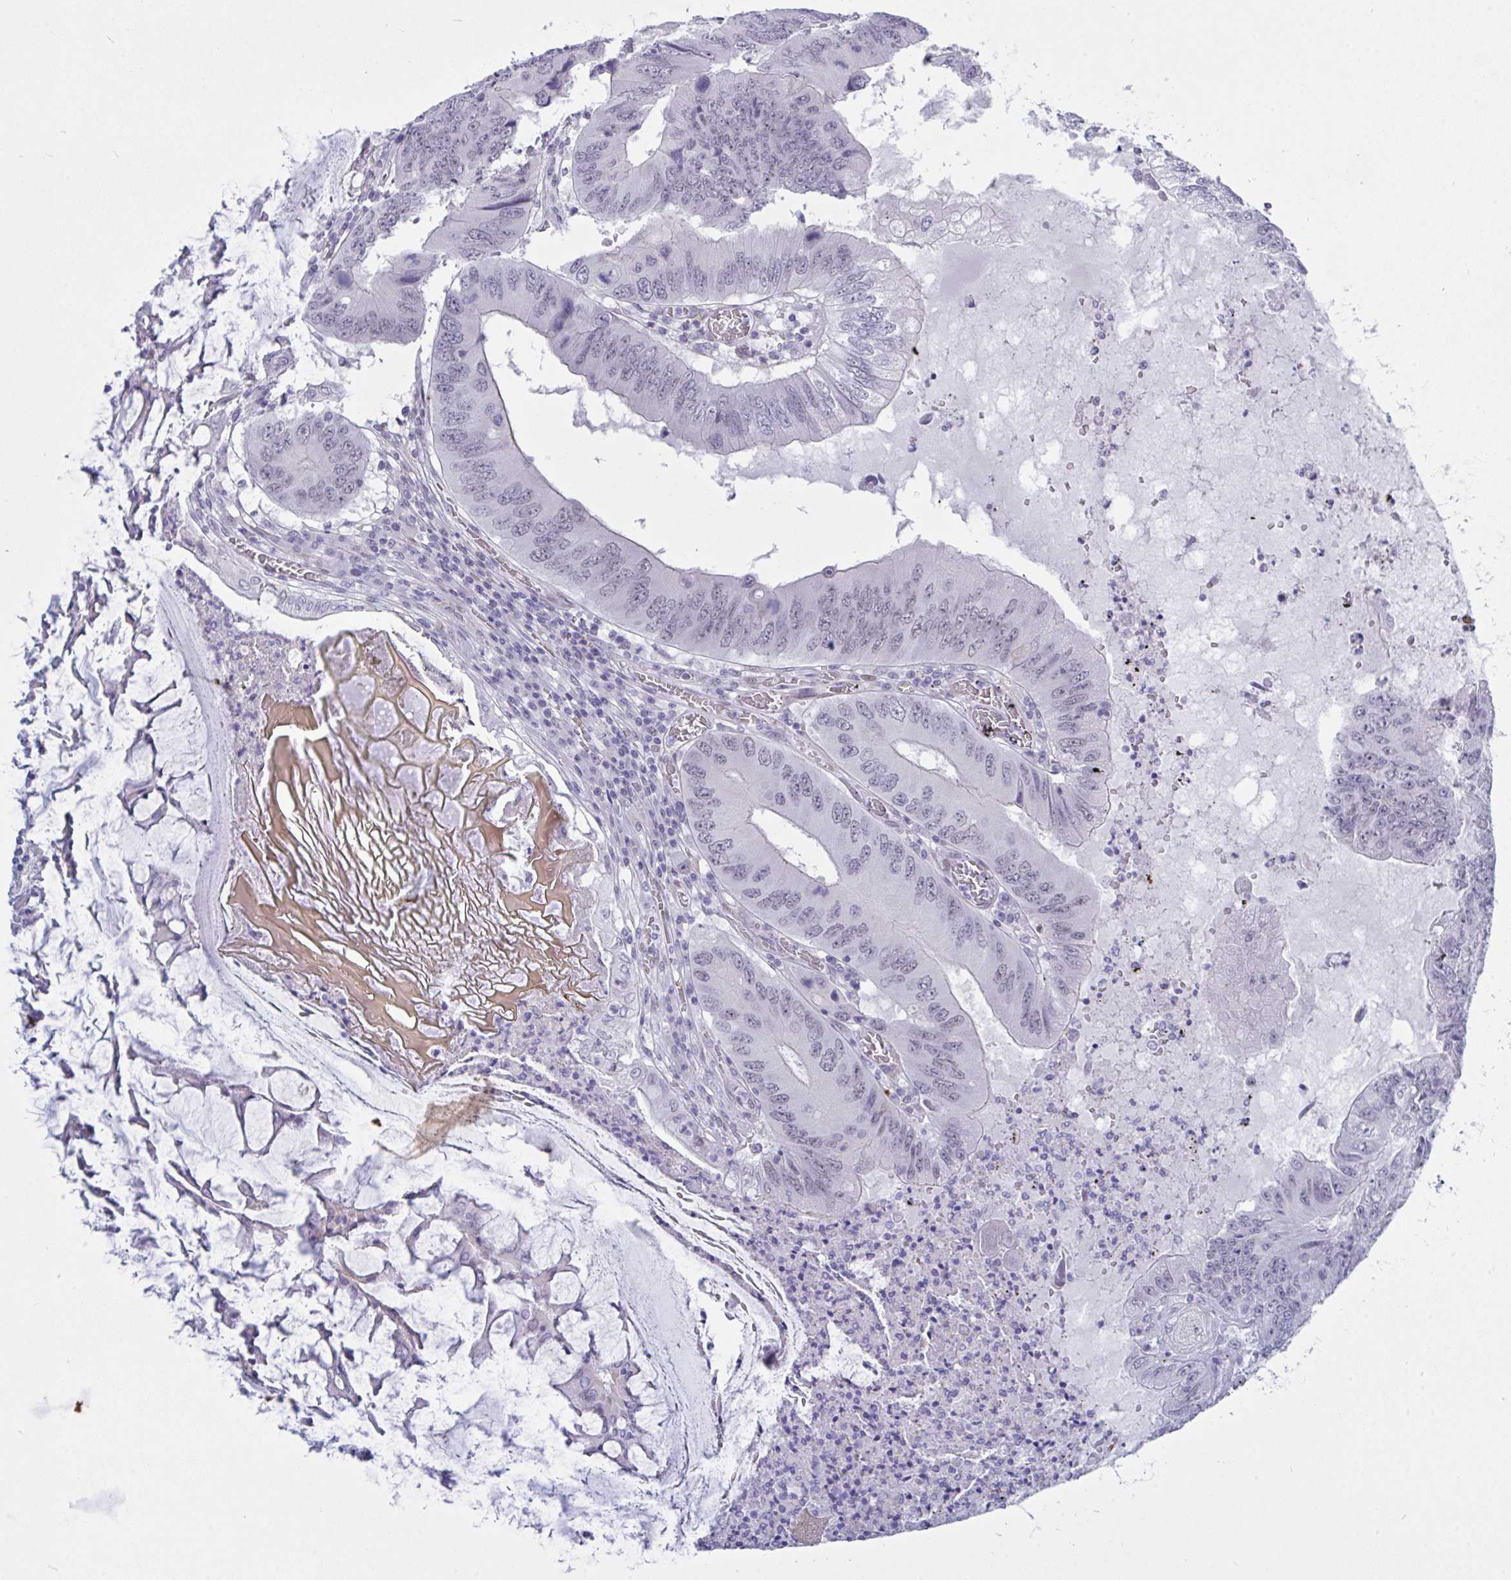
{"staining": {"intensity": "negative", "quantity": "none", "location": "none"}, "tissue": "colorectal cancer", "cell_type": "Tumor cells", "image_type": "cancer", "snomed": [{"axis": "morphology", "description": "Adenocarcinoma, NOS"}, {"axis": "topography", "description": "Colon"}], "caption": "High magnification brightfield microscopy of colorectal cancer (adenocarcinoma) stained with DAB (3,3'-diaminobenzidine) (brown) and counterstained with hematoxylin (blue): tumor cells show no significant expression.", "gene": "FBXL22", "patient": {"sex": "male", "age": 53}}